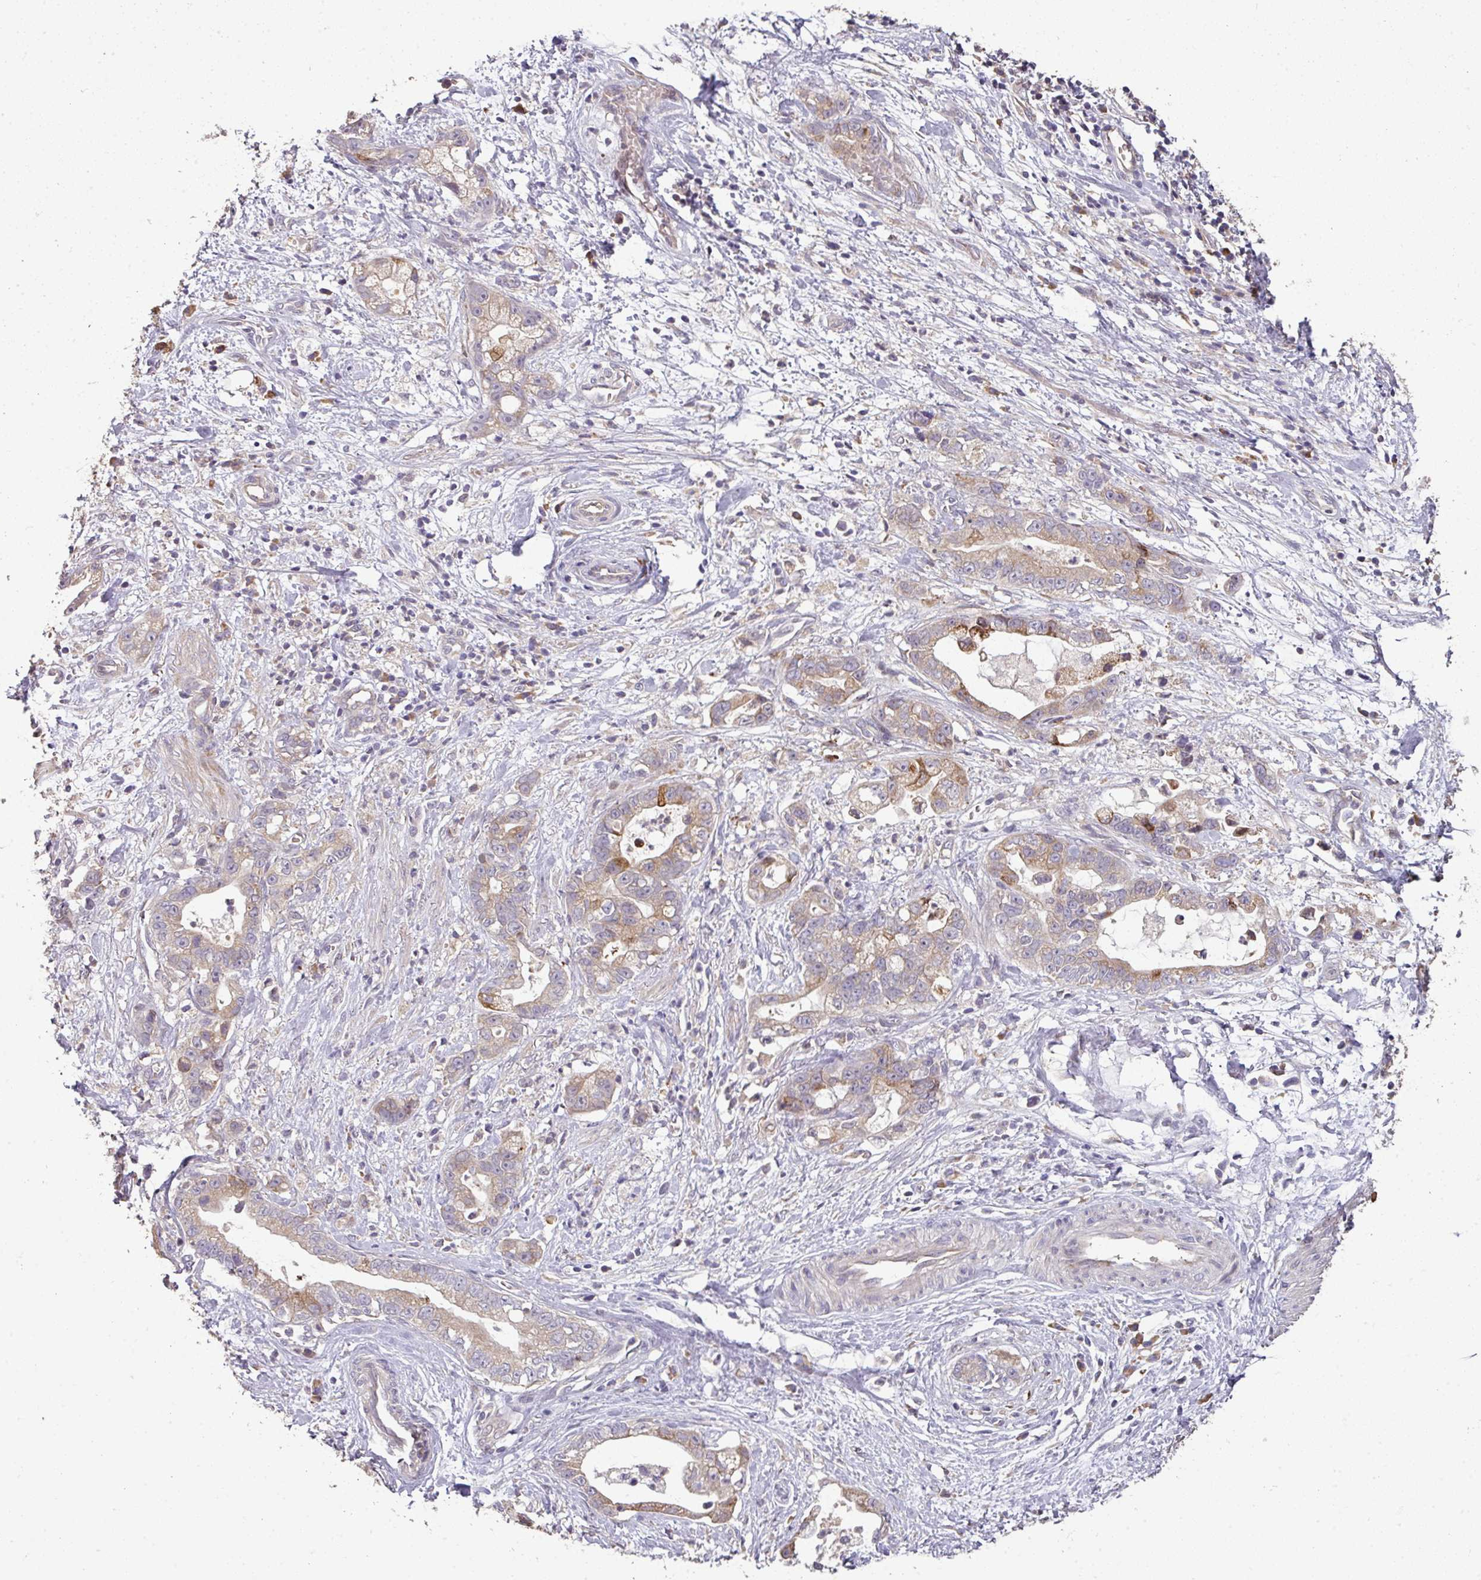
{"staining": {"intensity": "moderate", "quantity": "25%-75%", "location": "cytoplasmic/membranous"}, "tissue": "stomach cancer", "cell_type": "Tumor cells", "image_type": "cancer", "snomed": [{"axis": "morphology", "description": "Adenocarcinoma, NOS"}, {"axis": "topography", "description": "Stomach"}], "caption": "Protein analysis of stomach cancer tissue displays moderate cytoplasmic/membranous expression in approximately 25%-75% of tumor cells.", "gene": "SPCS3", "patient": {"sex": "male", "age": 55}}